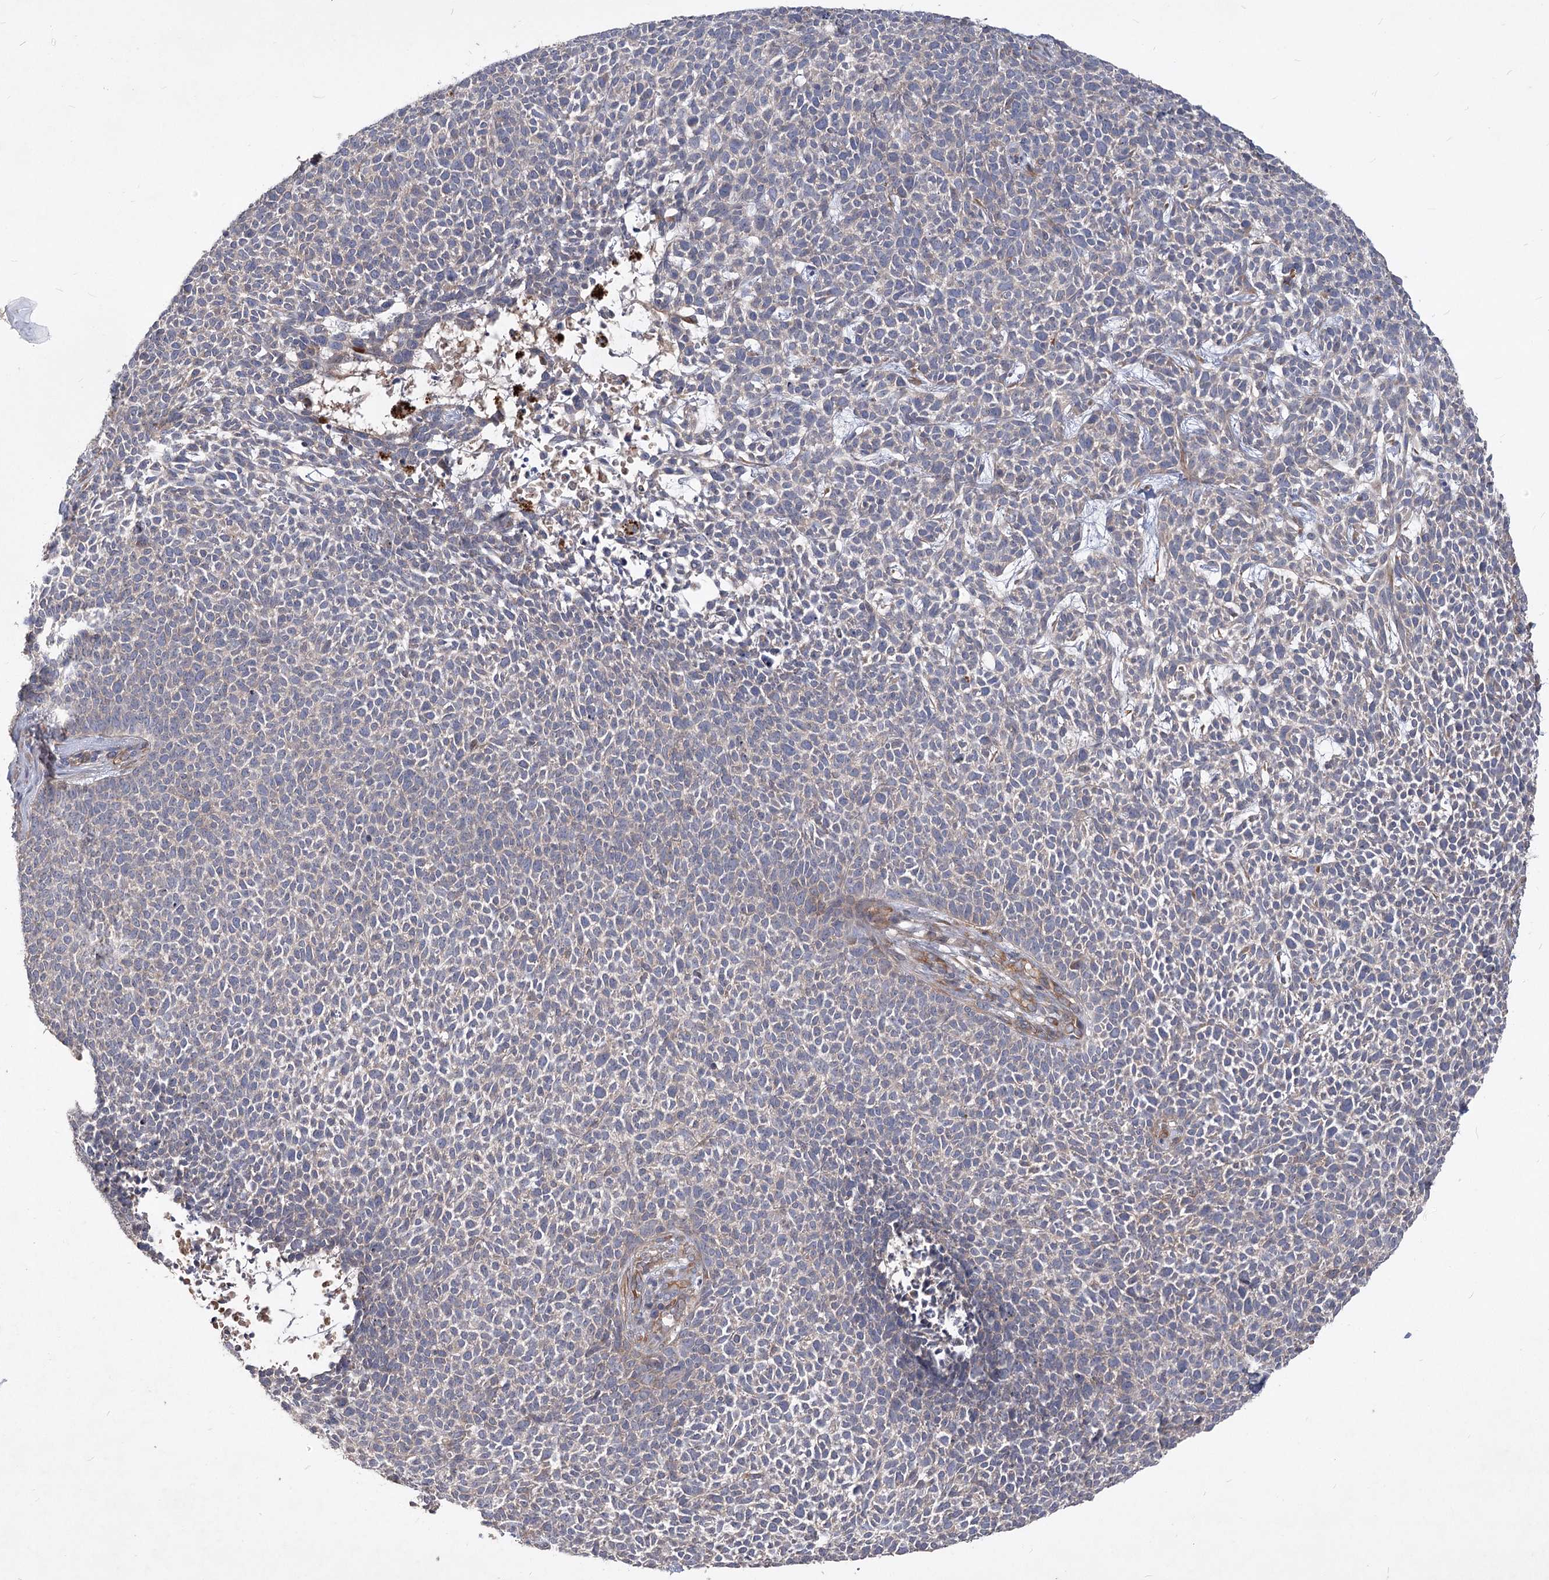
{"staining": {"intensity": "negative", "quantity": "none", "location": "none"}, "tissue": "skin cancer", "cell_type": "Tumor cells", "image_type": "cancer", "snomed": [{"axis": "morphology", "description": "Basal cell carcinoma"}, {"axis": "topography", "description": "Skin"}], "caption": "This is a histopathology image of IHC staining of basal cell carcinoma (skin), which shows no expression in tumor cells.", "gene": "RIN2", "patient": {"sex": "female", "age": 84}}